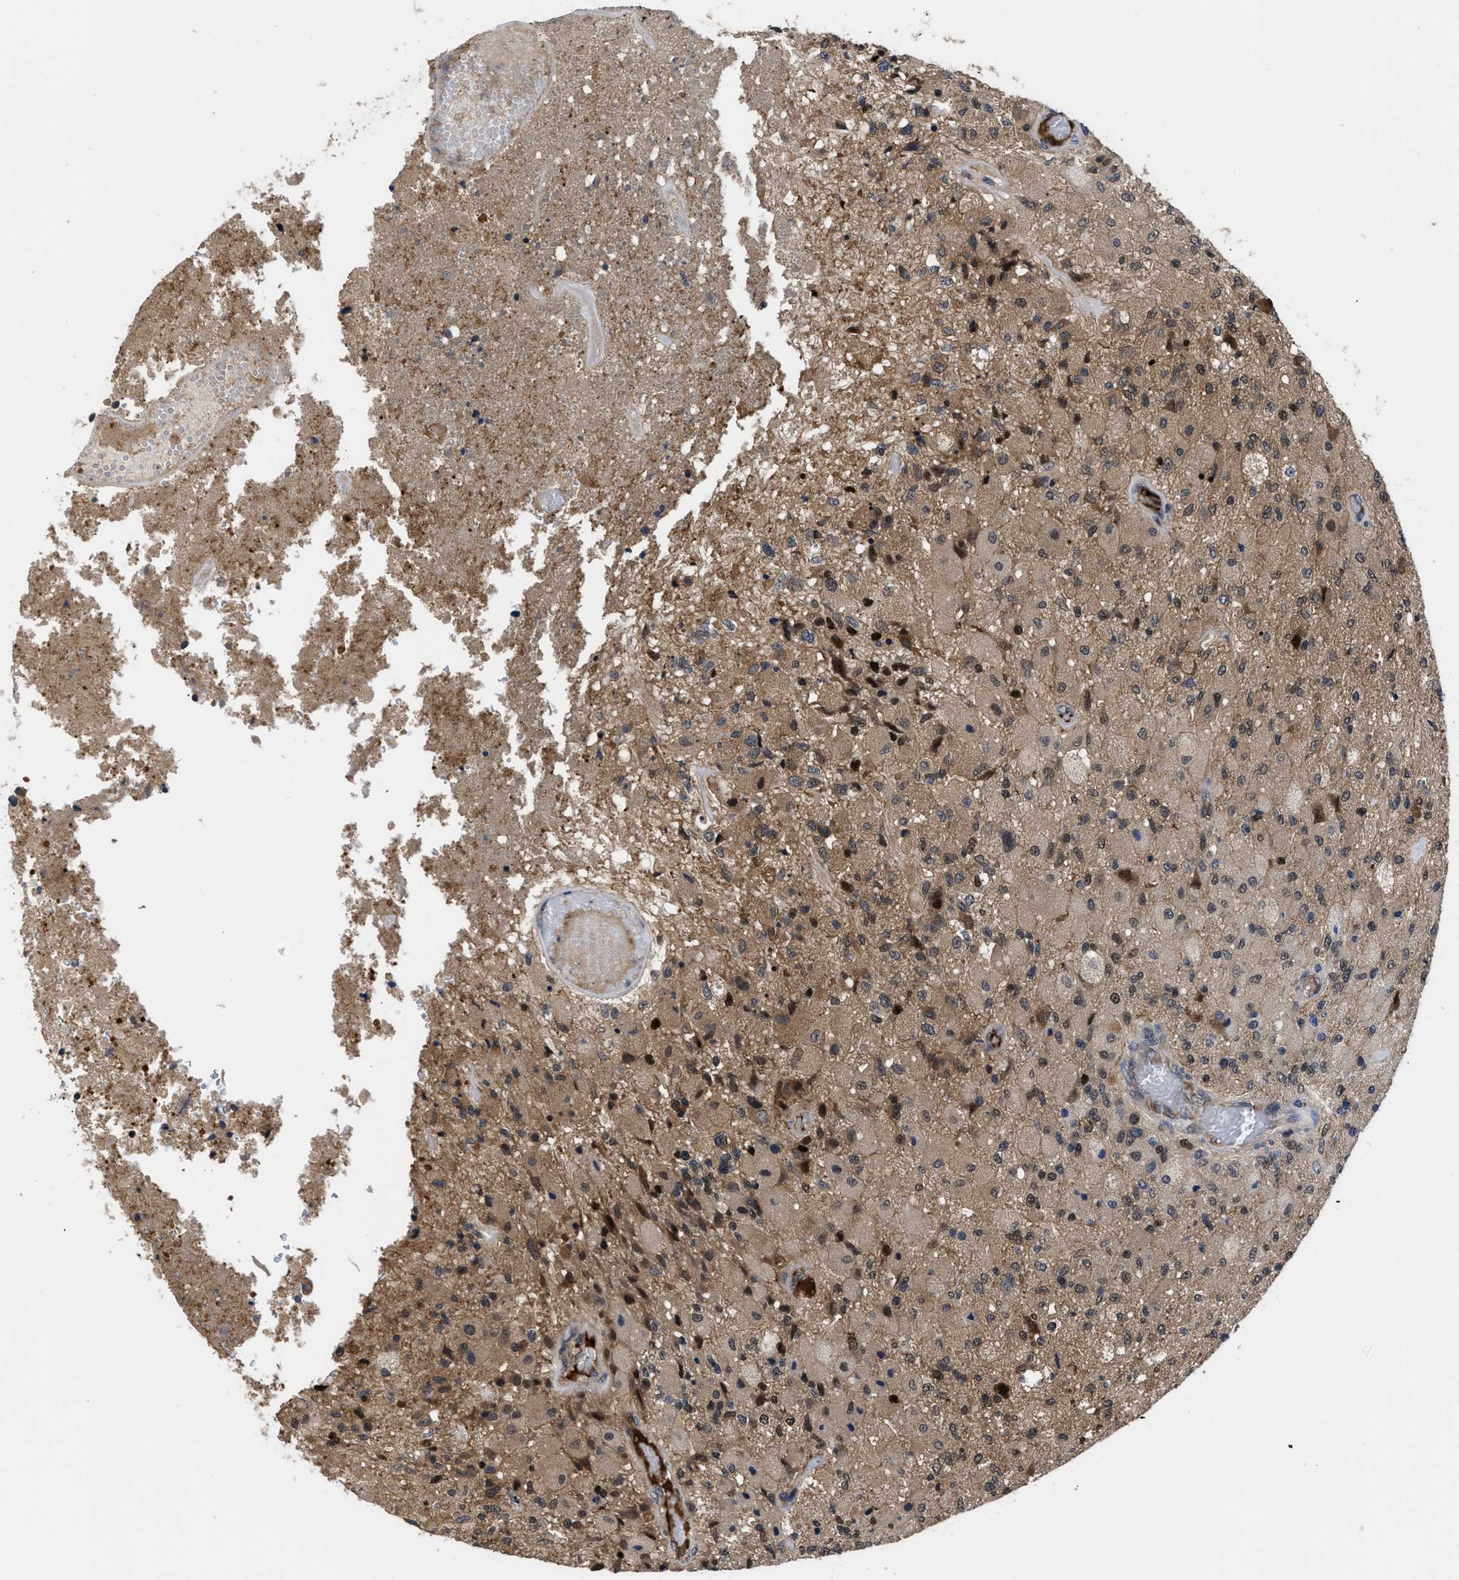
{"staining": {"intensity": "moderate", "quantity": ">75%", "location": "cytoplasmic/membranous,nuclear"}, "tissue": "glioma", "cell_type": "Tumor cells", "image_type": "cancer", "snomed": [{"axis": "morphology", "description": "Normal tissue, NOS"}, {"axis": "morphology", "description": "Glioma, malignant, High grade"}, {"axis": "topography", "description": "Cerebral cortex"}], "caption": "IHC photomicrograph of human malignant glioma (high-grade) stained for a protein (brown), which displays medium levels of moderate cytoplasmic/membranous and nuclear positivity in approximately >75% of tumor cells.", "gene": "FAM200A", "patient": {"sex": "male", "age": 77}}